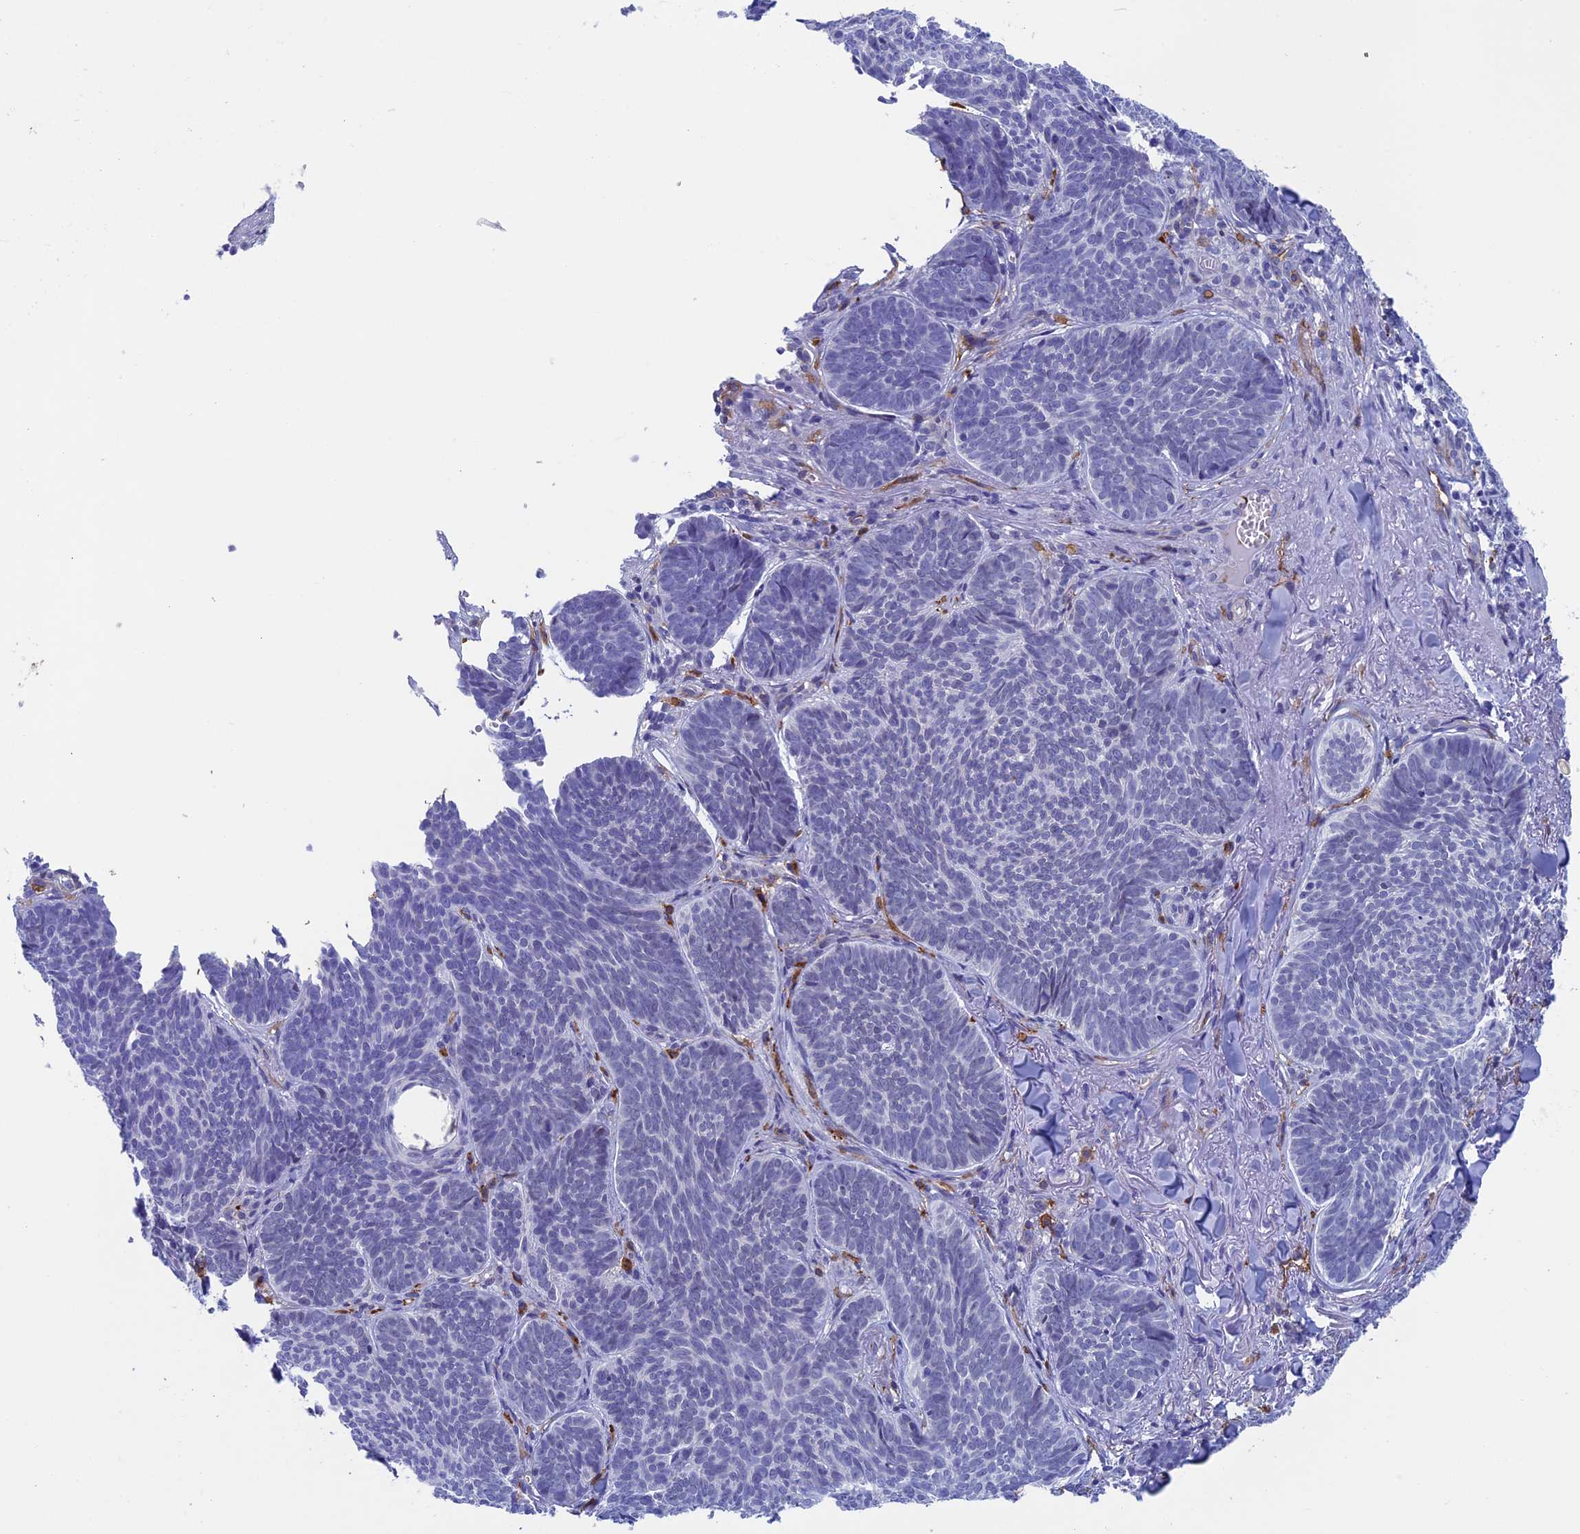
{"staining": {"intensity": "negative", "quantity": "none", "location": "none"}, "tissue": "skin cancer", "cell_type": "Tumor cells", "image_type": "cancer", "snomed": [{"axis": "morphology", "description": "Basal cell carcinoma"}, {"axis": "topography", "description": "Skin"}], "caption": "A micrograph of skin cancer stained for a protein demonstrates no brown staining in tumor cells.", "gene": "INSYN1", "patient": {"sex": "female", "age": 74}}